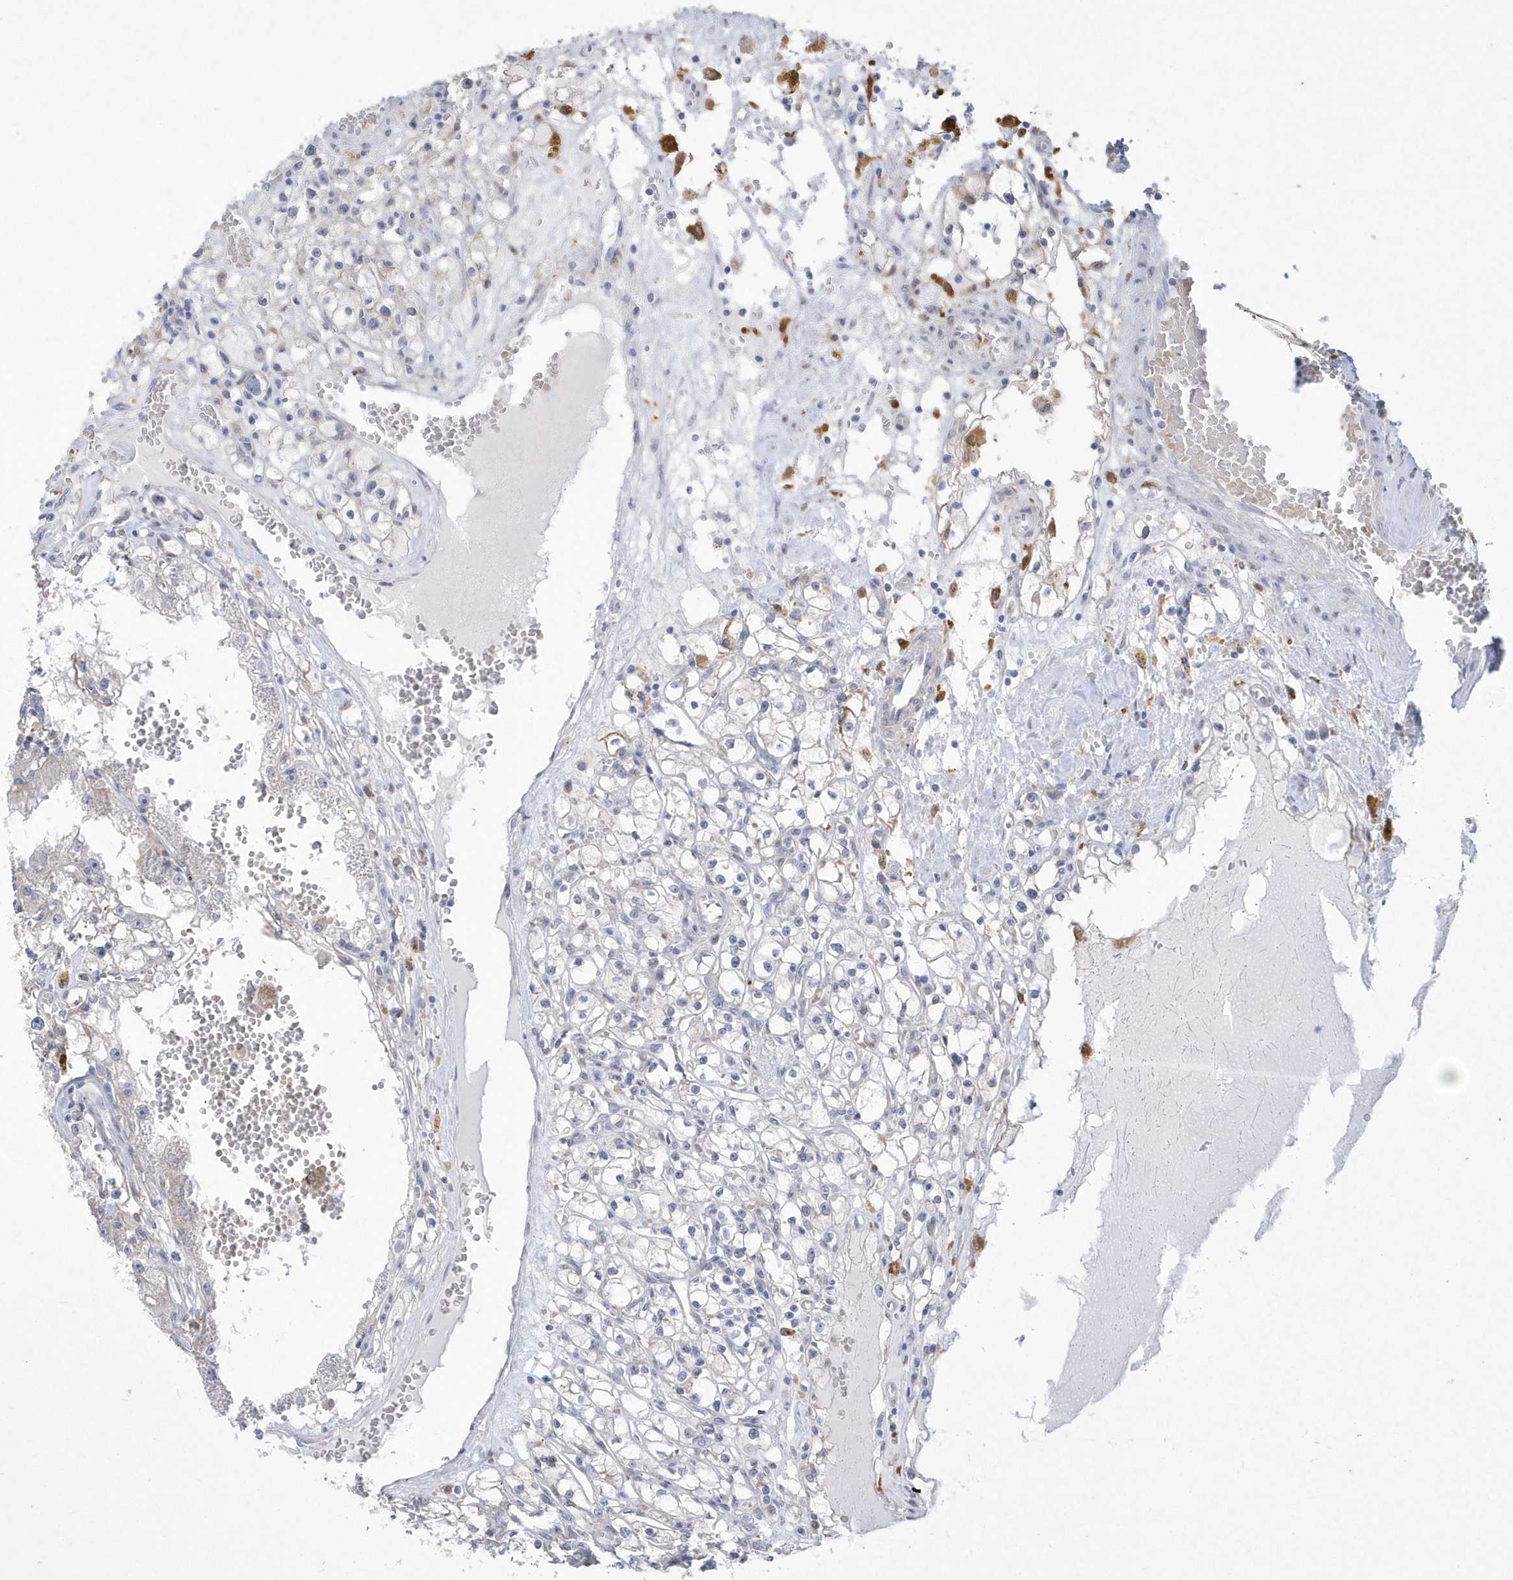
{"staining": {"intensity": "negative", "quantity": "none", "location": "none"}, "tissue": "renal cancer", "cell_type": "Tumor cells", "image_type": "cancer", "snomed": [{"axis": "morphology", "description": "Adenocarcinoma, NOS"}, {"axis": "topography", "description": "Kidney"}], "caption": "The photomicrograph demonstrates no staining of tumor cells in adenocarcinoma (renal).", "gene": "TSPEAR", "patient": {"sex": "male", "age": 56}}